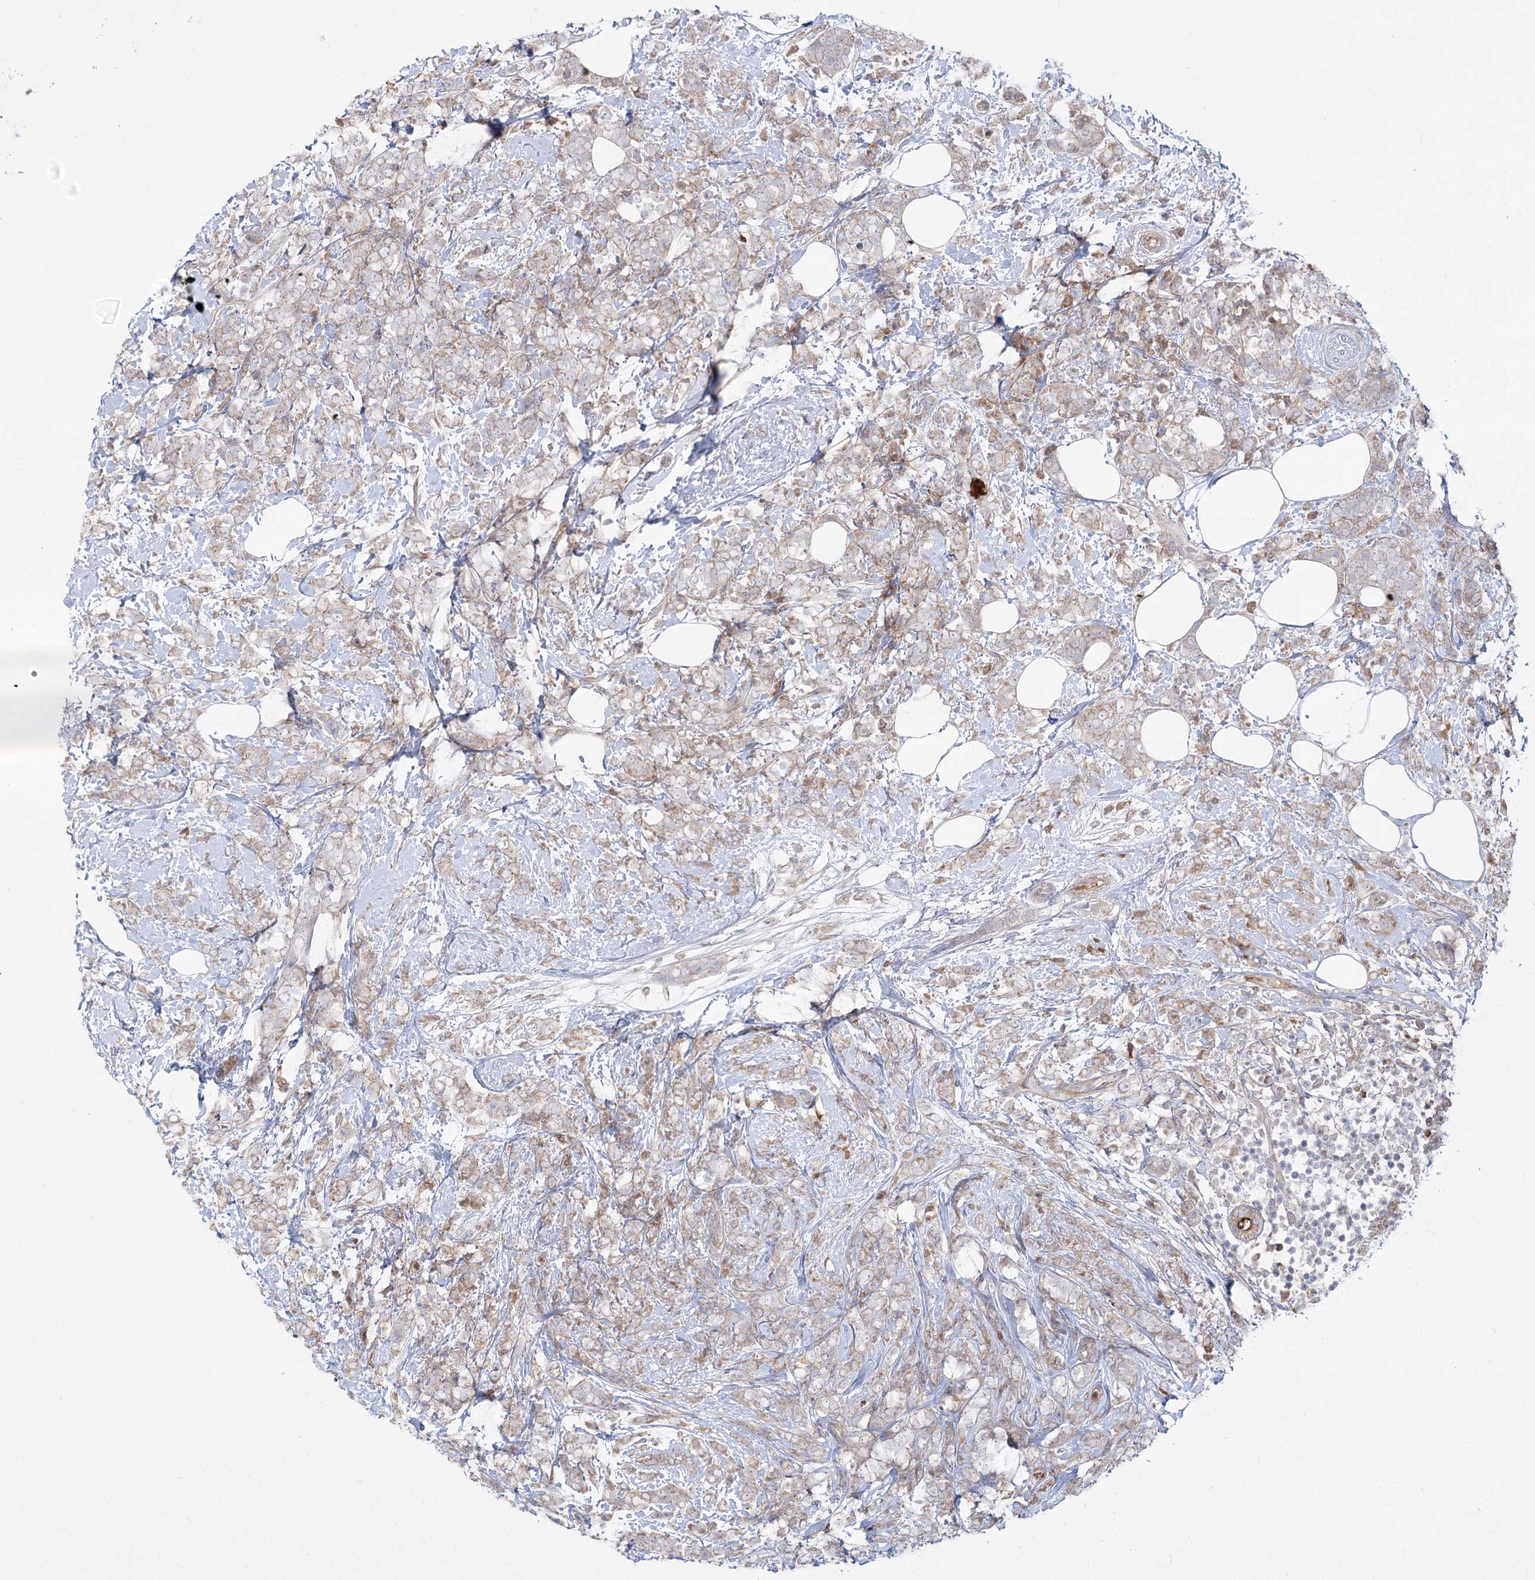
{"staining": {"intensity": "weak", "quantity": "<25%", "location": "cytoplasmic/membranous"}, "tissue": "breast cancer", "cell_type": "Tumor cells", "image_type": "cancer", "snomed": [{"axis": "morphology", "description": "Lobular carcinoma"}, {"axis": "topography", "description": "Breast"}], "caption": "The immunohistochemistry (IHC) image has no significant staining in tumor cells of breast lobular carcinoma tissue.", "gene": "PLEKHA5", "patient": {"sex": "female", "age": 58}}